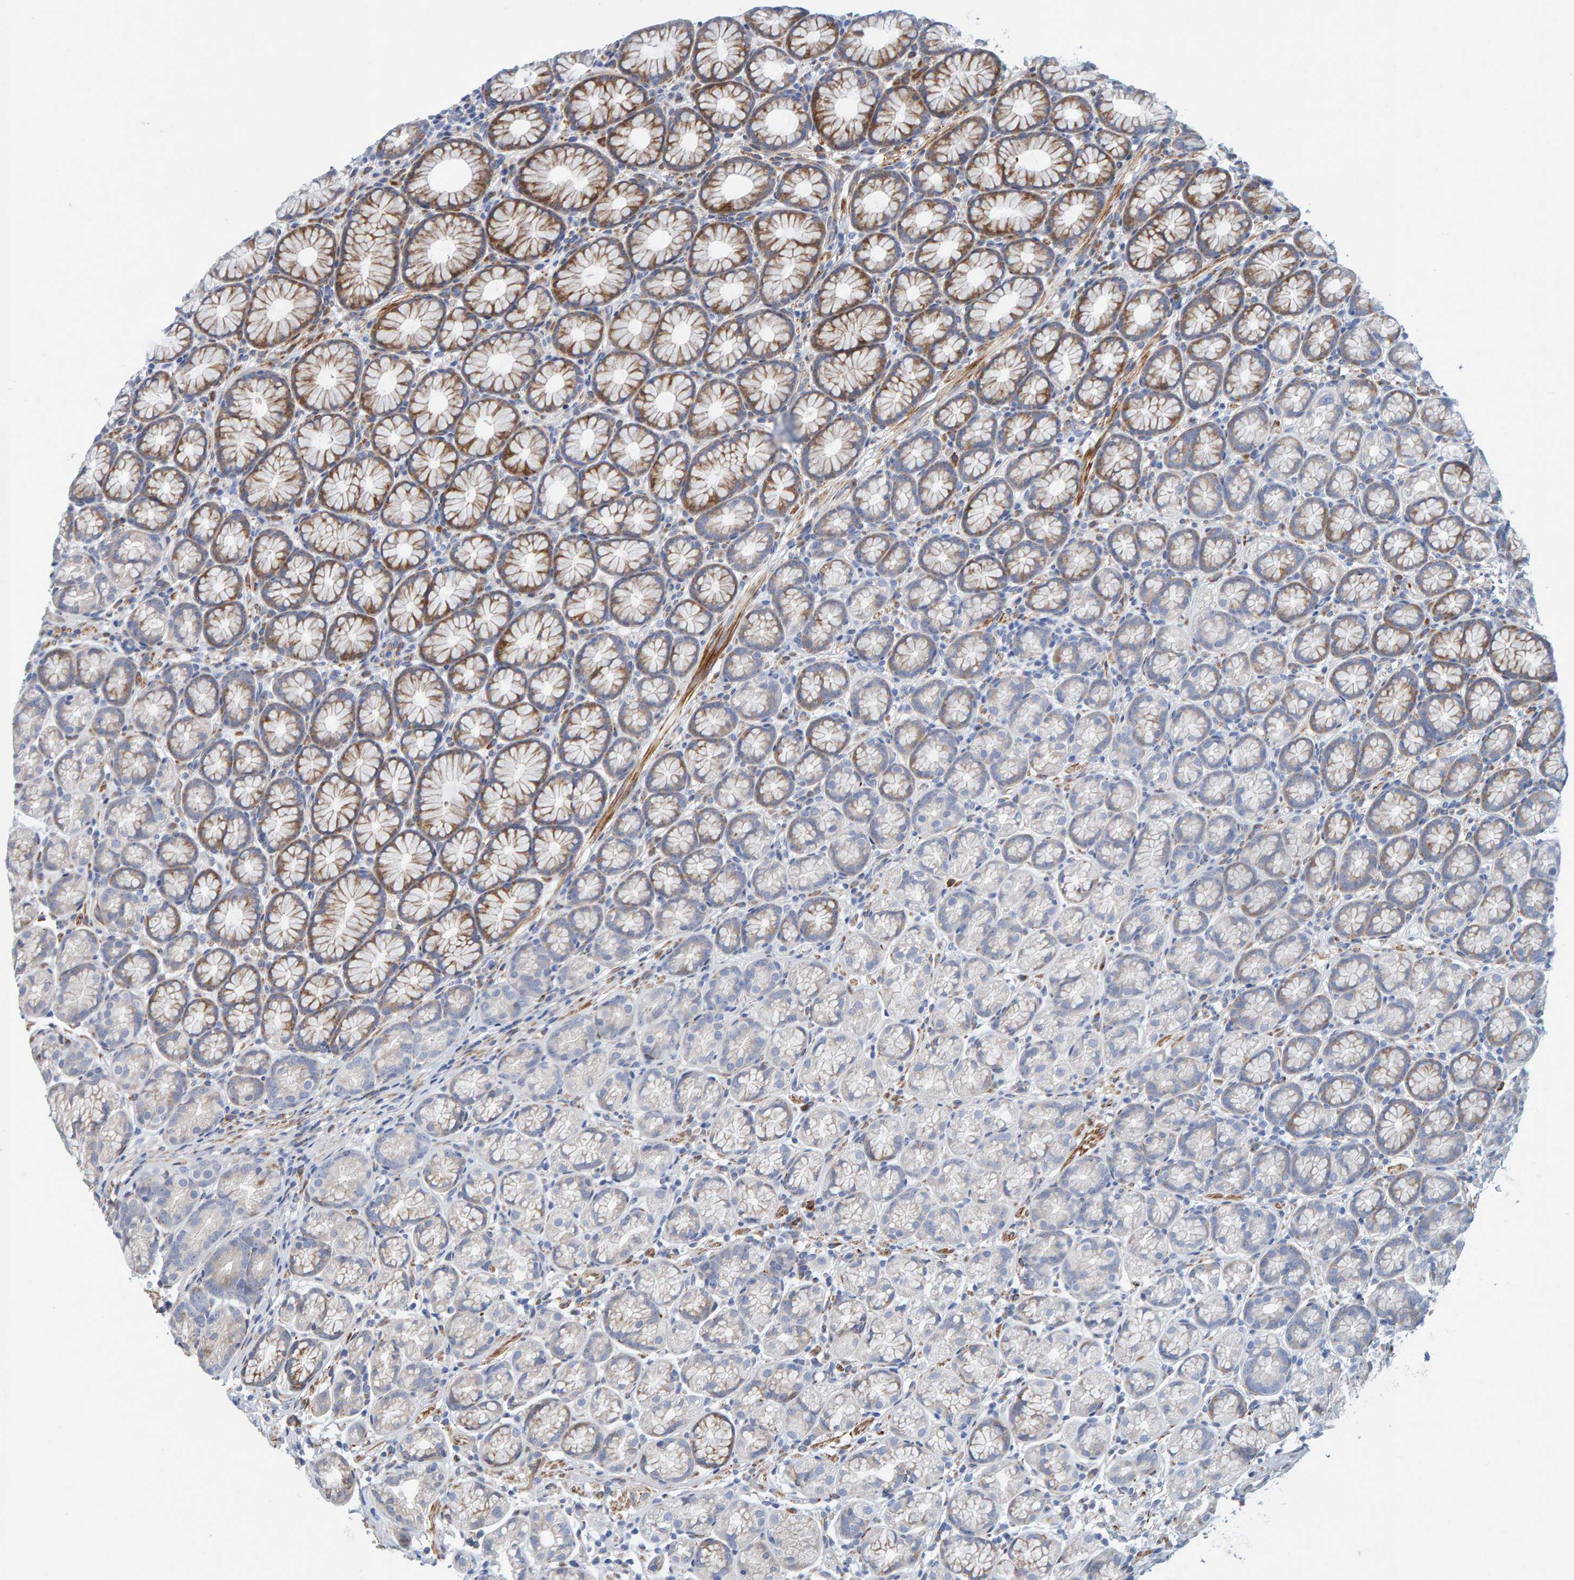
{"staining": {"intensity": "moderate", "quantity": "25%-75%", "location": "cytoplasmic/membranous"}, "tissue": "stomach", "cell_type": "Glandular cells", "image_type": "normal", "snomed": [{"axis": "morphology", "description": "Normal tissue, NOS"}, {"axis": "topography", "description": "Stomach"}], "caption": "DAB immunohistochemical staining of unremarkable human stomach shows moderate cytoplasmic/membranous protein expression in approximately 25%-75% of glandular cells.", "gene": "MMP16", "patient": {"sex": "male", "age": 42}}